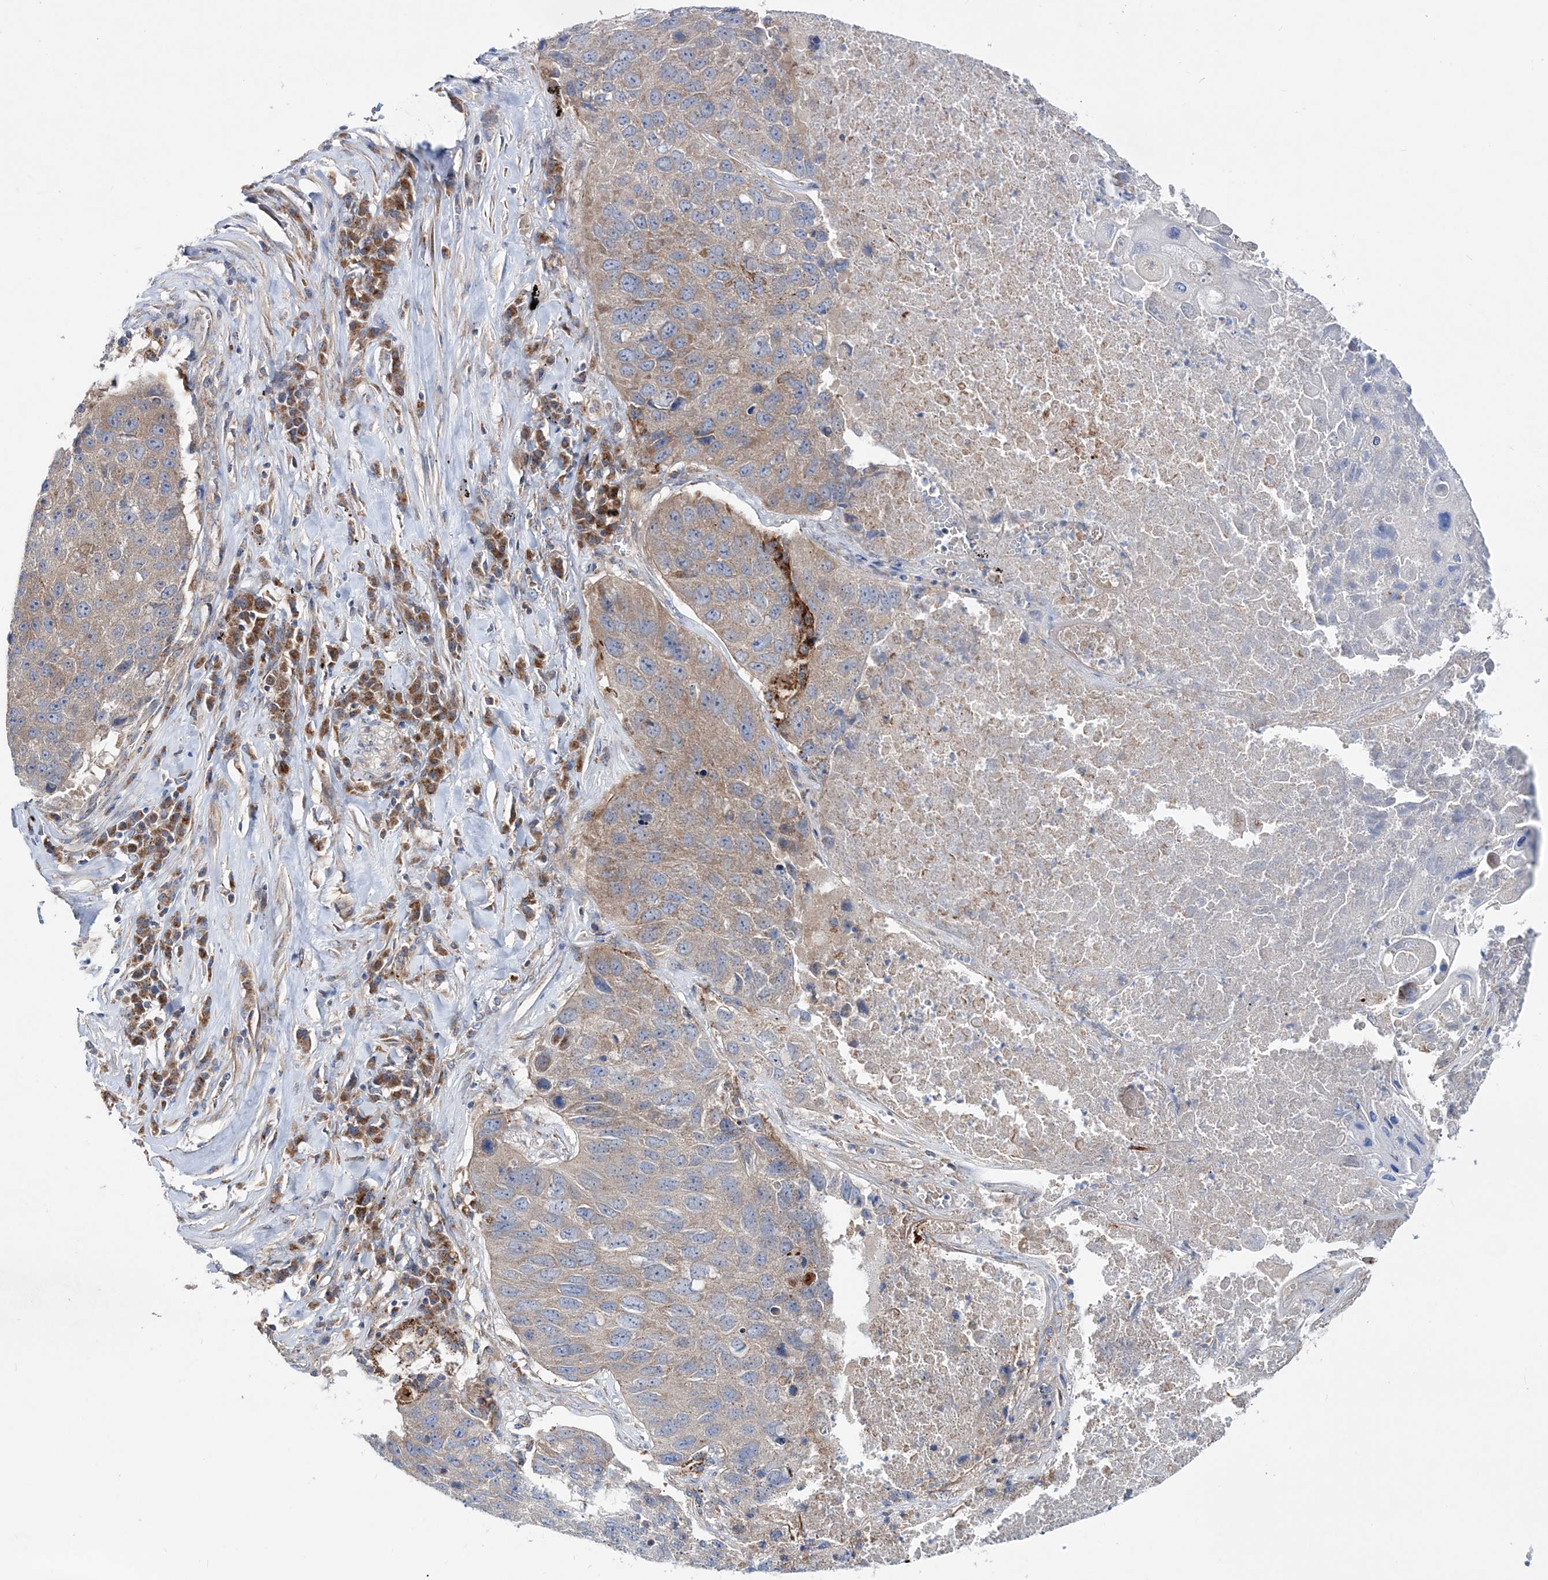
{"staining": {"intensity": "weak", "quantity": "25%-75%", "location": "cytoplasmic/membranous"}, "tissue": "lung cancer", "cell_type": "Tumor cells", "image_type": "cancer", "snomed": [{"axis": "morphology", "description": "Squamous cell carcinoma, NOS"}, {"axis": "topography", "description": "Lung"}], "caption": "Weak cytoplasmic/membranous expression for a protein is present in about 25%-75% of tumor cells of lung cancer using immunohistochemistry (IHC).", "gene": "NGLY1", "patient": {"sex": "male", "age": 61}}